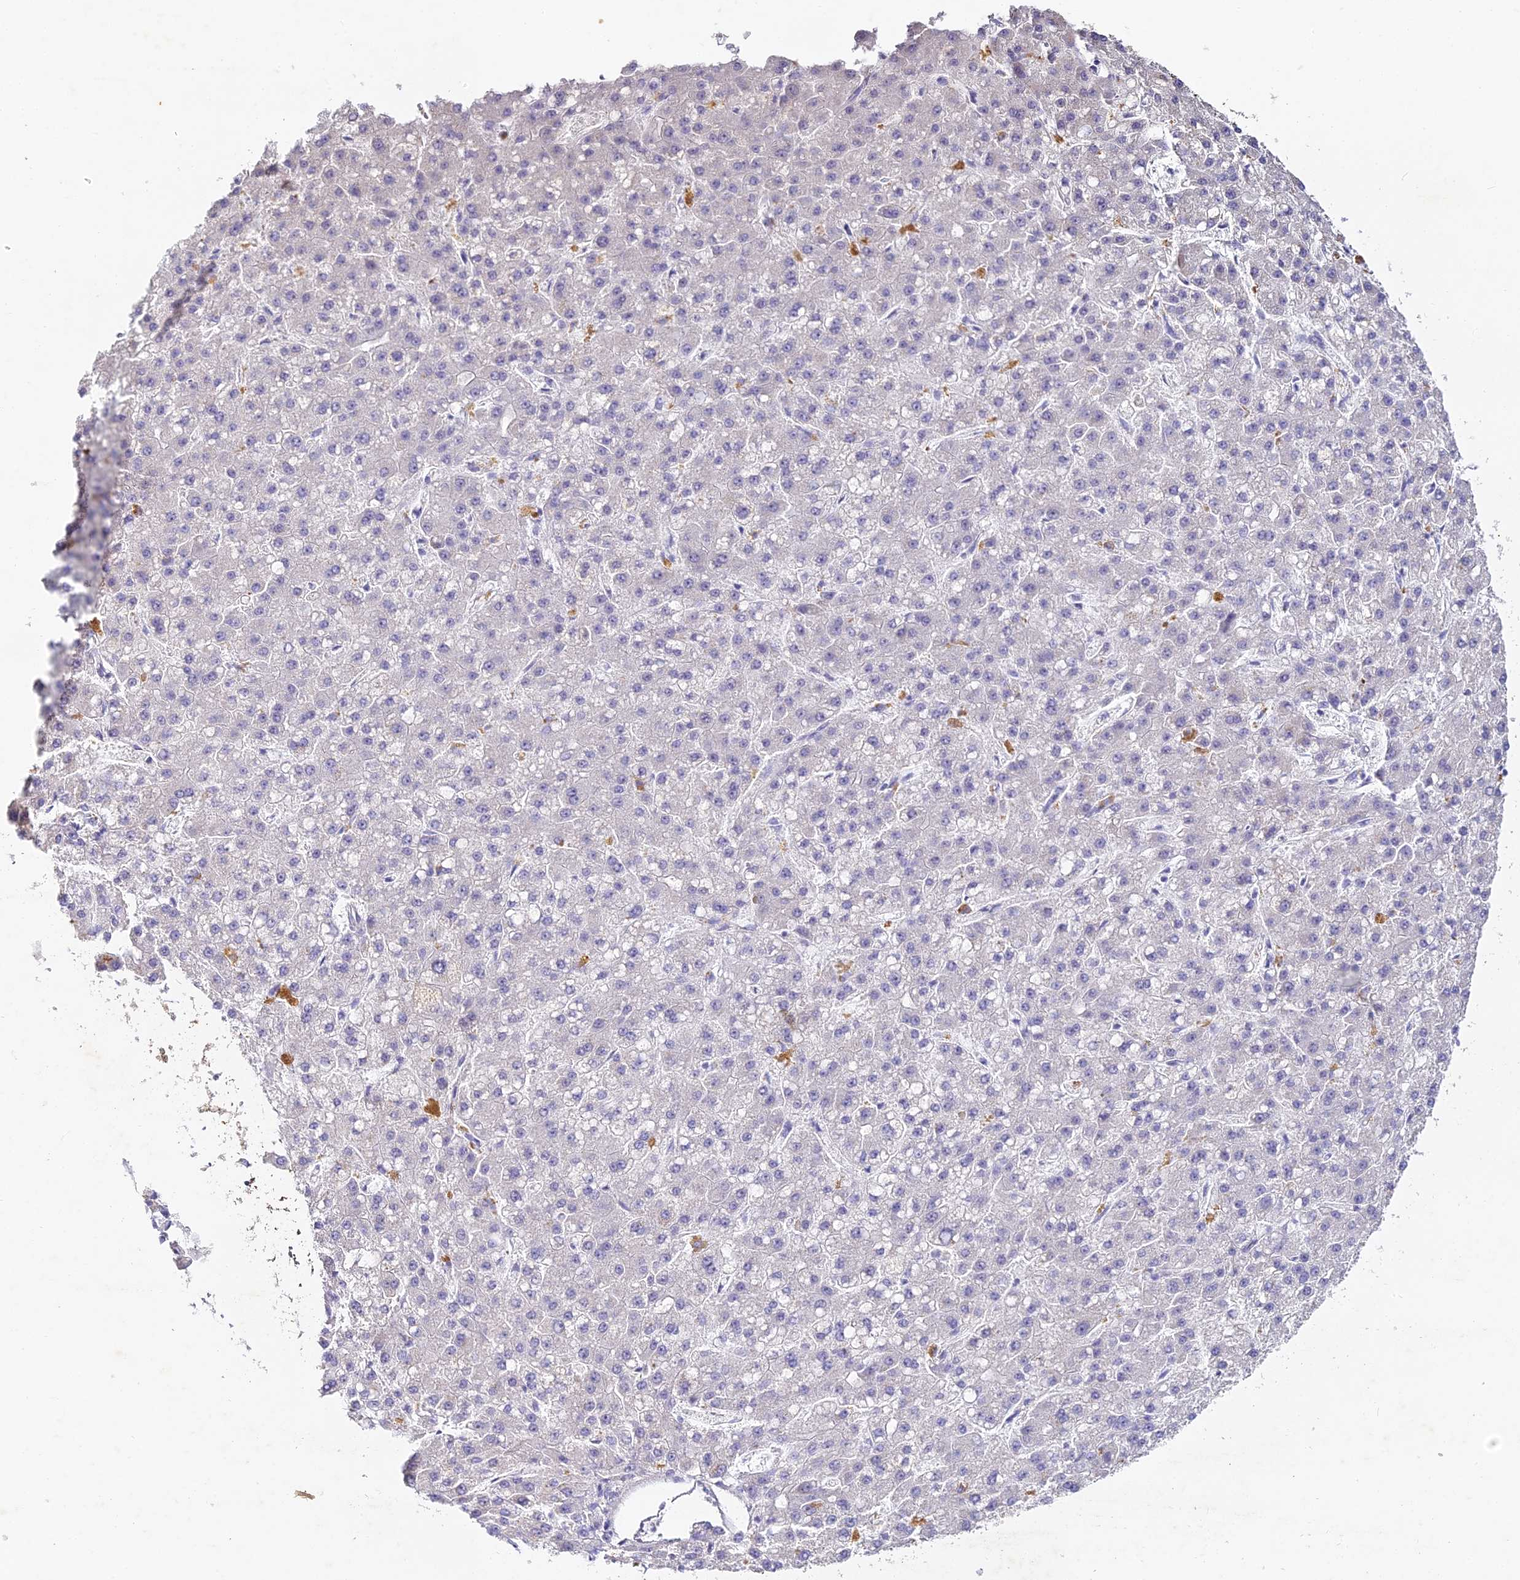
{"staining": {"intensity": "negative", "quantity": "none", "location": "none"}, "tissue": "liver cancer", "cell_type": "Tumor cells", "image_type": "cancer", "snomed": [{"axis": "morphology", "description": "Carcinoma, Hepatocellular, NOS"}, {"axis": "topography", "description": "Liver"}], "caption": "High magnification brightfield microscopy of liver cancer (hepatocellular carcinoma) stained with DAB (3,3'-diaminobenzidine) (brown) and counterstained with hematoxylin (blue): tumor cells show no significant positivity.", "gene": "DONSON", "patient": {"sex": "male", "age": 67}}